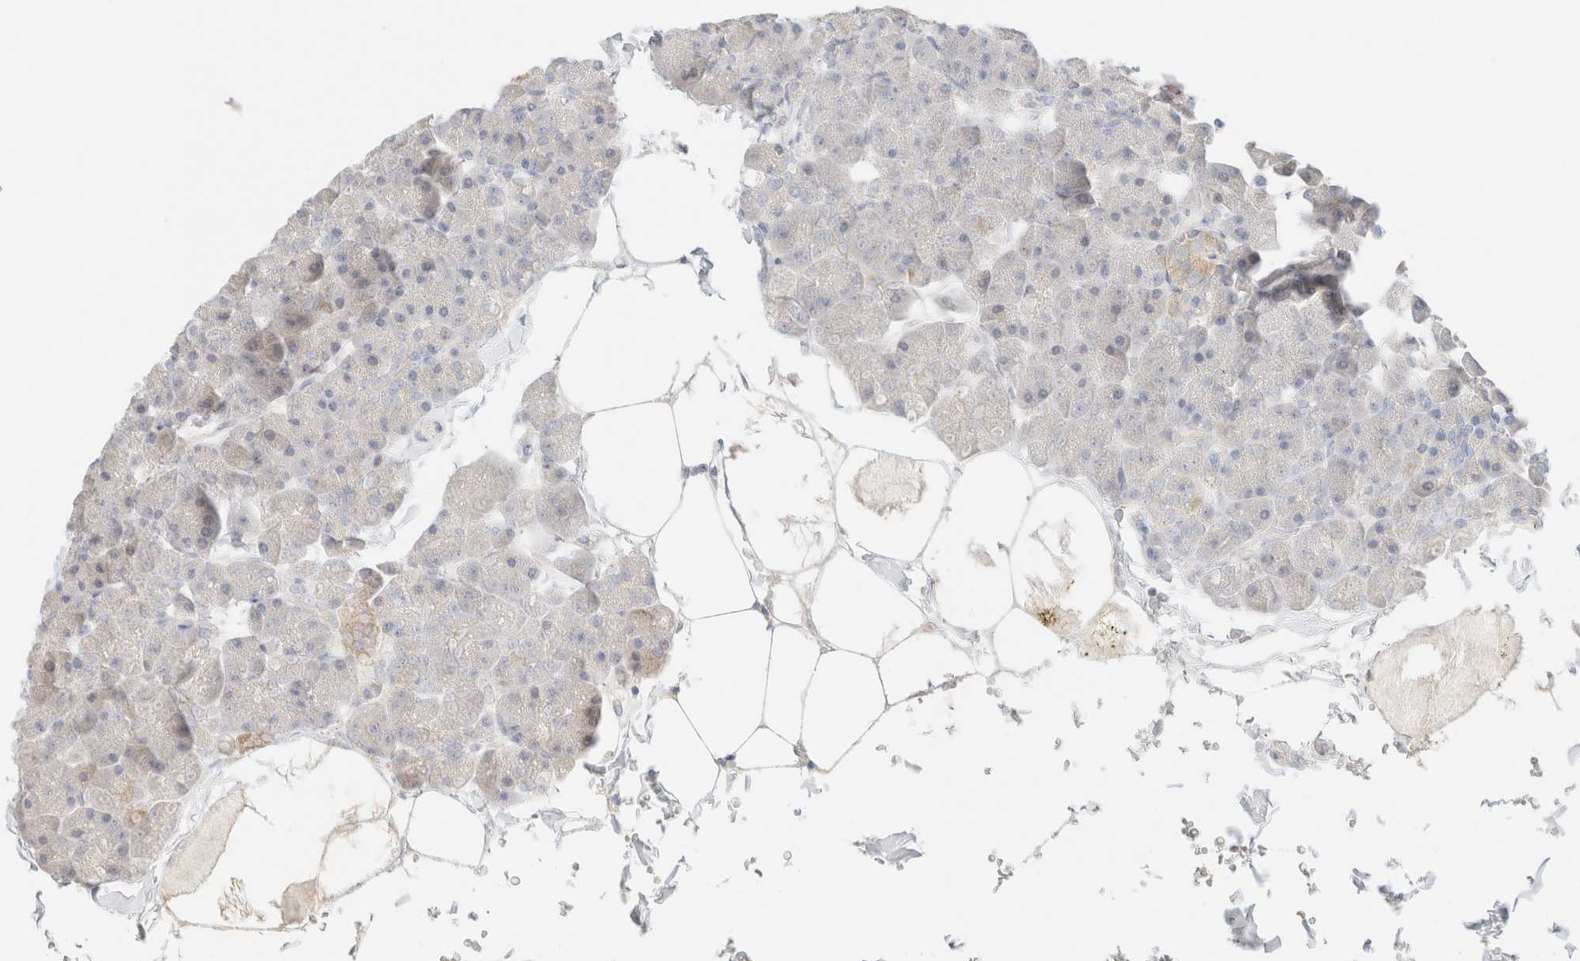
{"staining": {"intensity": "weak", "quantity": "<25%", "location": "cytoplasmic/membranous"}, "tissue": "pancreas", "cell_type": "Exocrine glandular cells", "image_type": "normal", "snomed": [{"axis": "morphology", "description": "Normal tissue, NOS"}, {"axis": "topography", "description": "Pancreas"}], "caption": "High power microscopy micrograph of an immunohistochemistry photomicrograph of unremarkable pancreas, revealing no significant expression in exocrine glandular cells. (Immunohistochemistry (ihc), brightfield microscopy, high magnification).", "gene": "SARM1", "patient": {"sex": "male", "age": 35}}